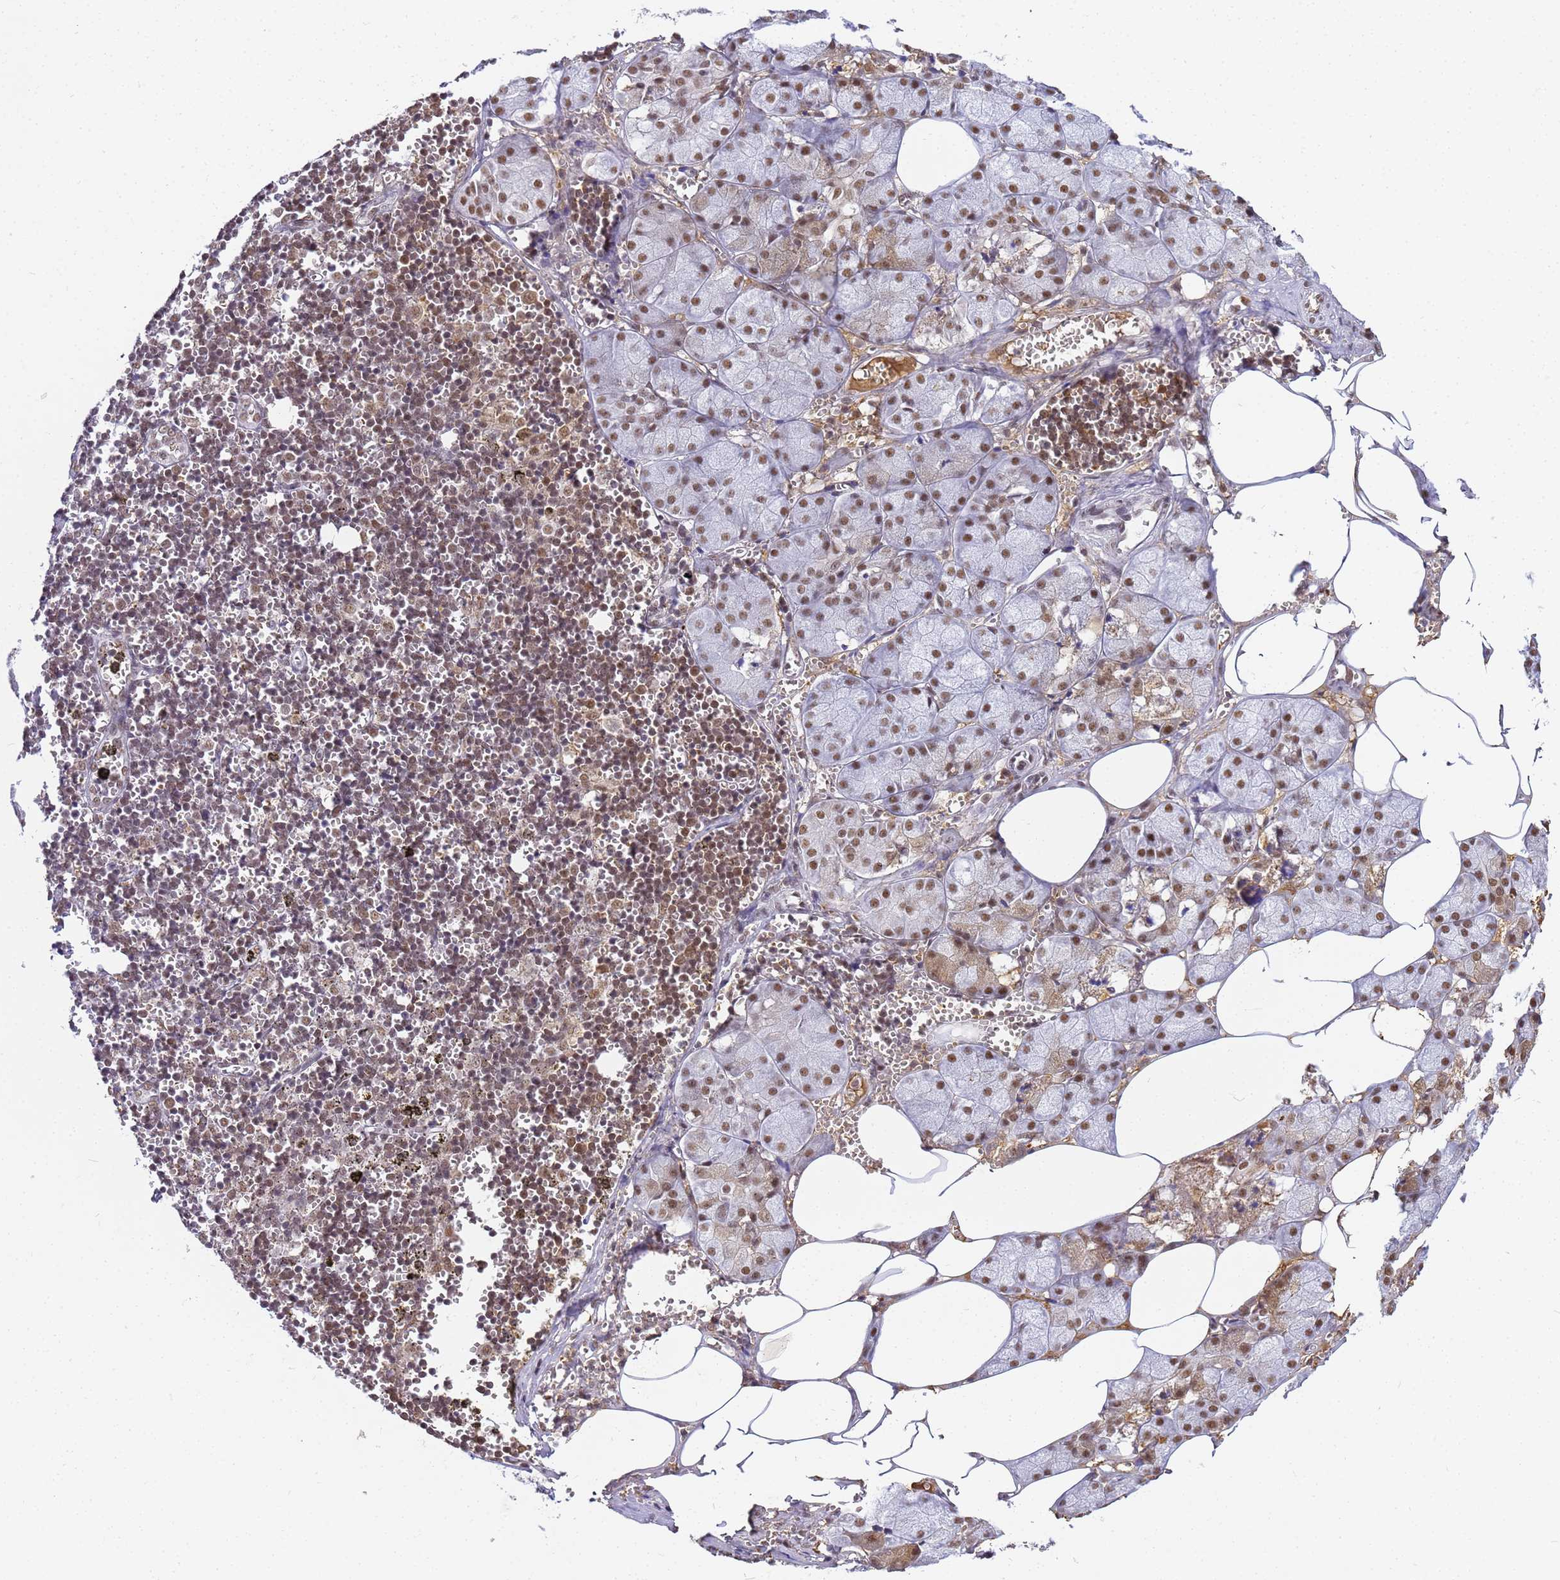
{"staining": {"intensity": "strong", "quantity": ">75%", "location": "nuclear"}, "tissue": "salivary gland", "cell_type": "Glandular cells", "image_type": "normal", "snomed": [{"axis": "morphology", "description": "Normal tissue, NOS"}, {"axis": "topography", "description": "Salivary gland"}], "caption": "High-magnification brightfield microscopy of normal salivary gland stained with DAB (brown) and counterstained with hematoxylin (blue). glandular cells exhibit strong nuclear positivity is appreciated in about>75% of cells.", "gene": "RBM12", "patient": {"sex": "male", "age": 62}}